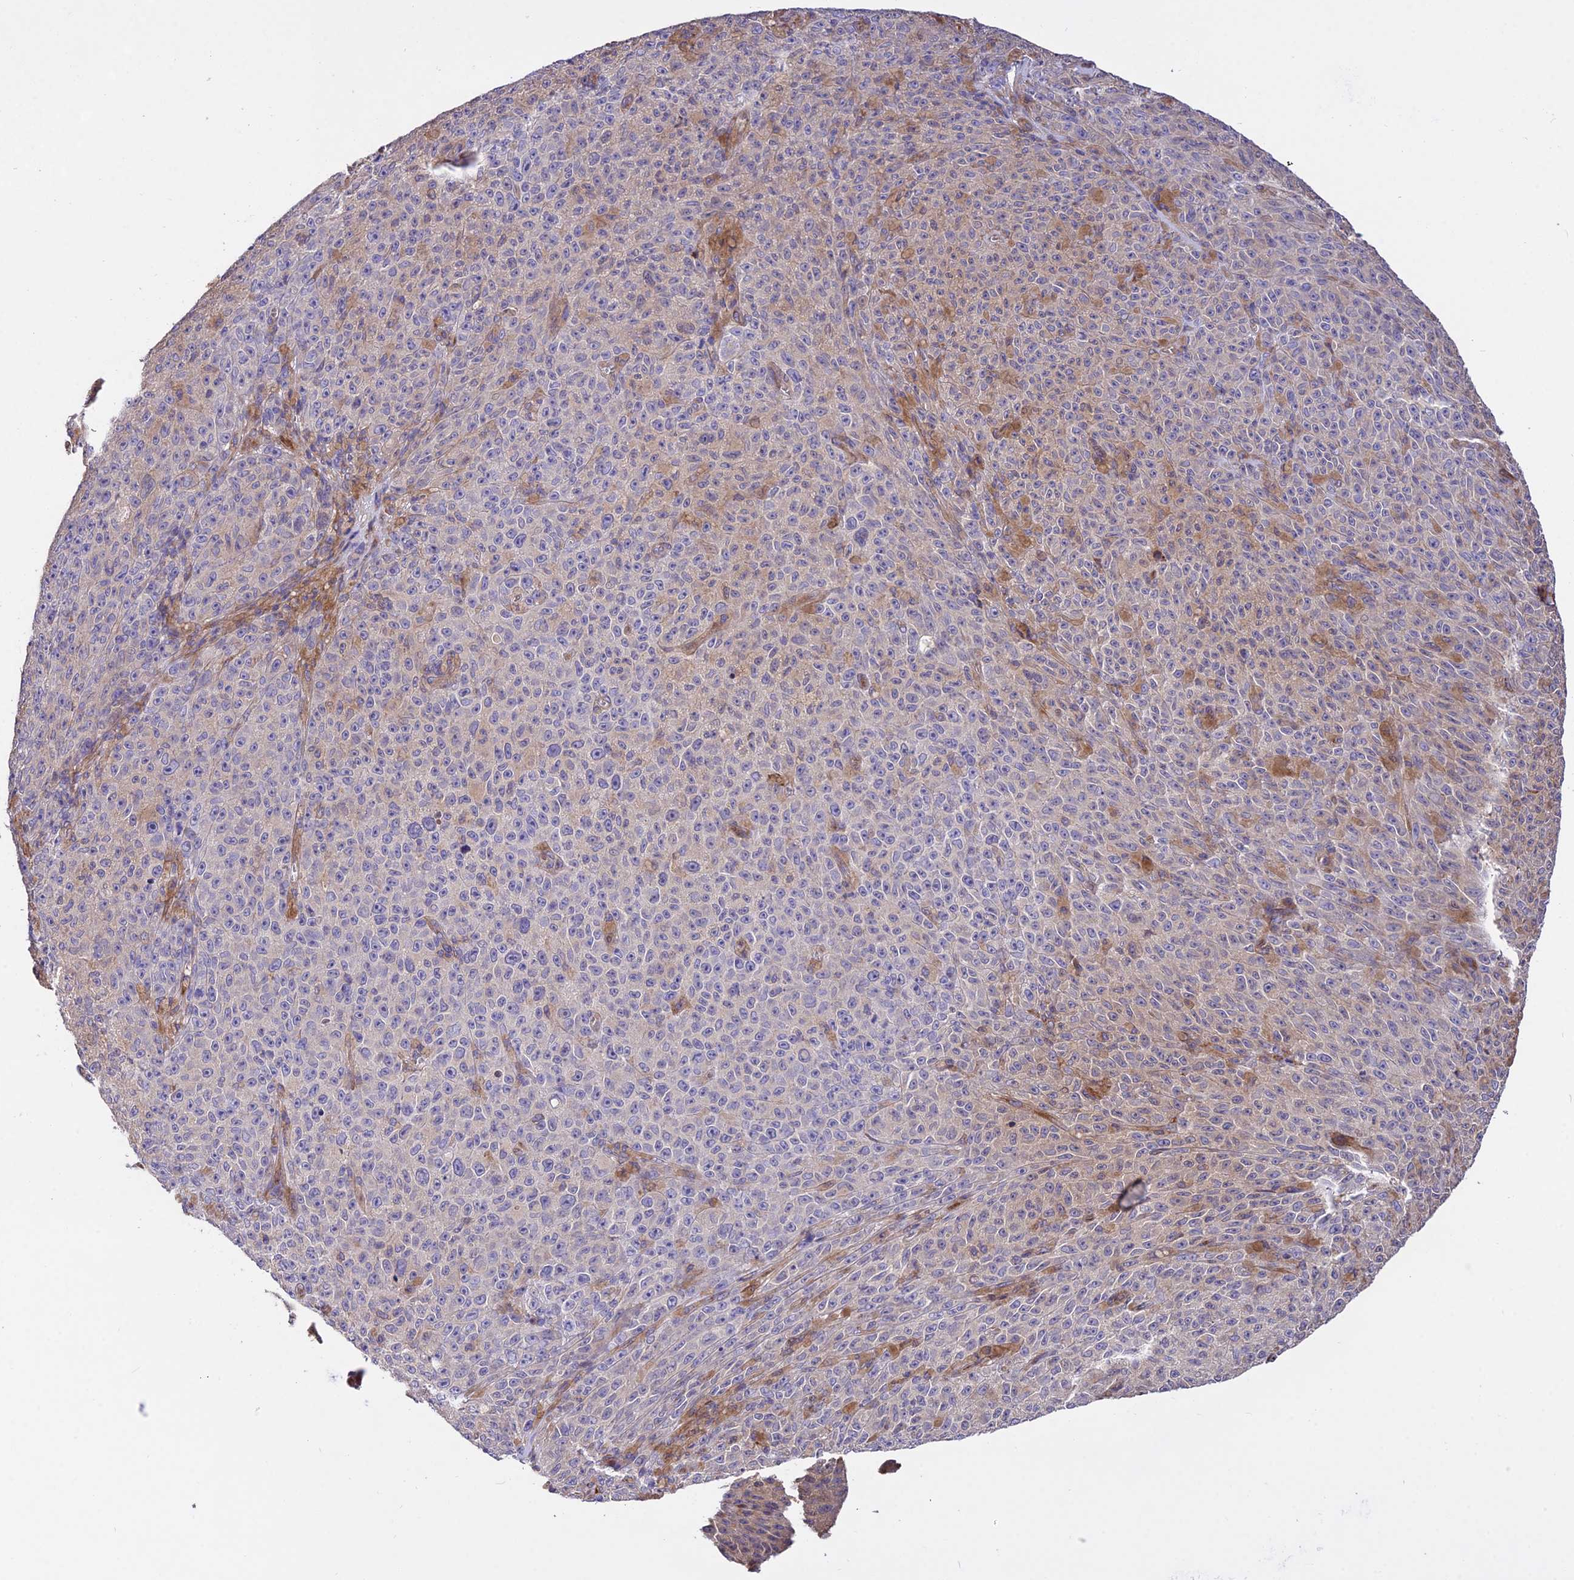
{"staining": {"intensity": "weak", "quantity": "<25%", "location": "cytoplasmic/membranous"}, "tissue": "melanoma", "cell_type": "Tumor cells", "image_type": "cancer", "snomed": [{"axis": "morphology", "description": "Malignant melanoma, NOS"}, {"axis": "topography", "description": "Skin"}], "caption": "Photomicrograph shows no significant protein positivity in tumor cells of melanoma.", "gene": "ROCK1", "patient": {"sex": "female", "age": 82}}